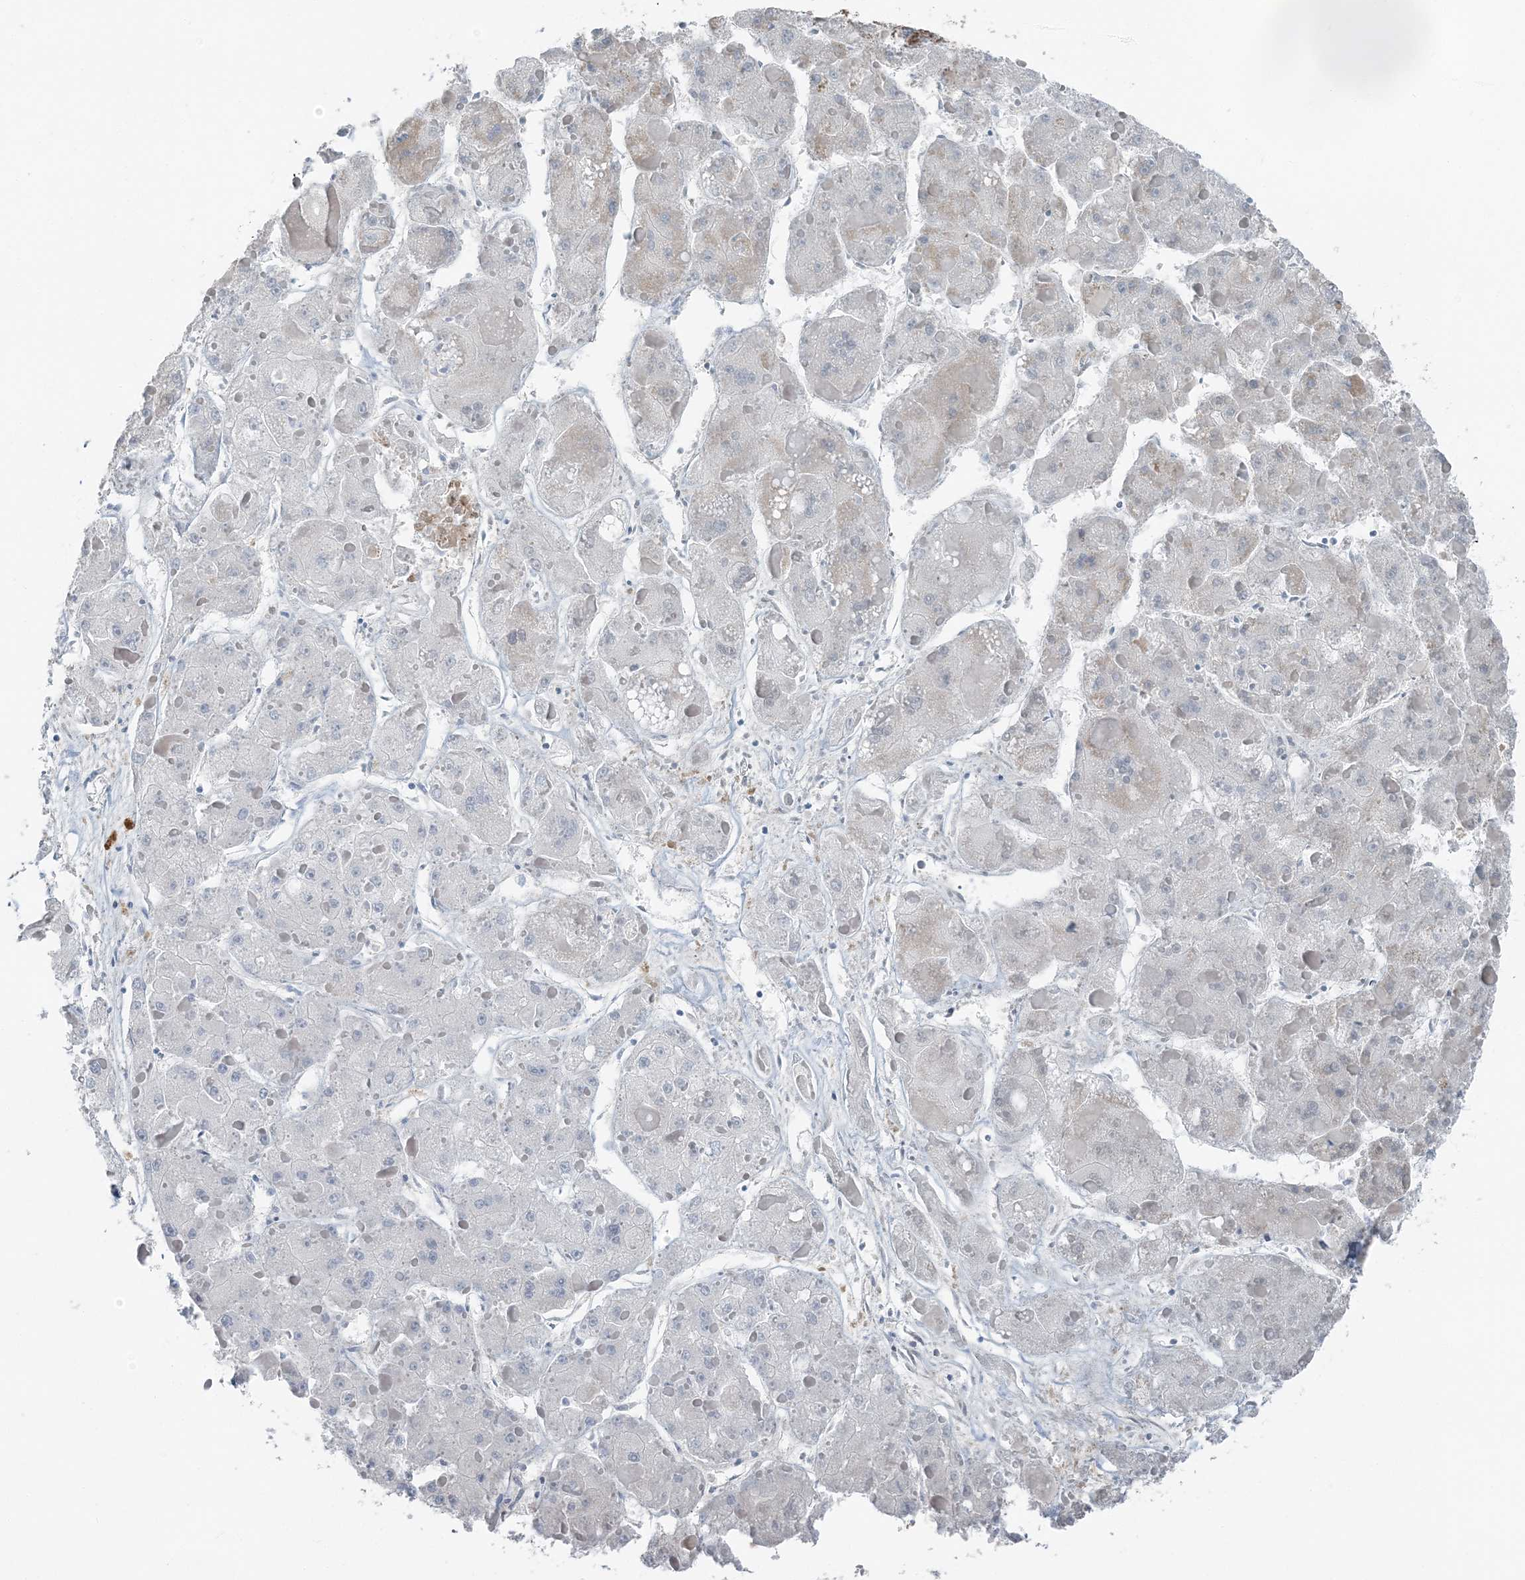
{"staining": {"intensity": "negative", "quantity": "none", "location": "none"}, "tissue": "liver cancer", "cell_type": "Tumor cells", "image_type": "cancer", "snomed": [{"axis": "morphology", "description": "Carcinoma, Hepatocellular, NOS"}, {"axis": "topography", "description": "Liver"}], "caption": "There is no significant staining in tumor cells of liver cancer (hepatocellular carcinoma).", "gene": "SLC22A16", "patient": {"sex": "female", "age": 73}}